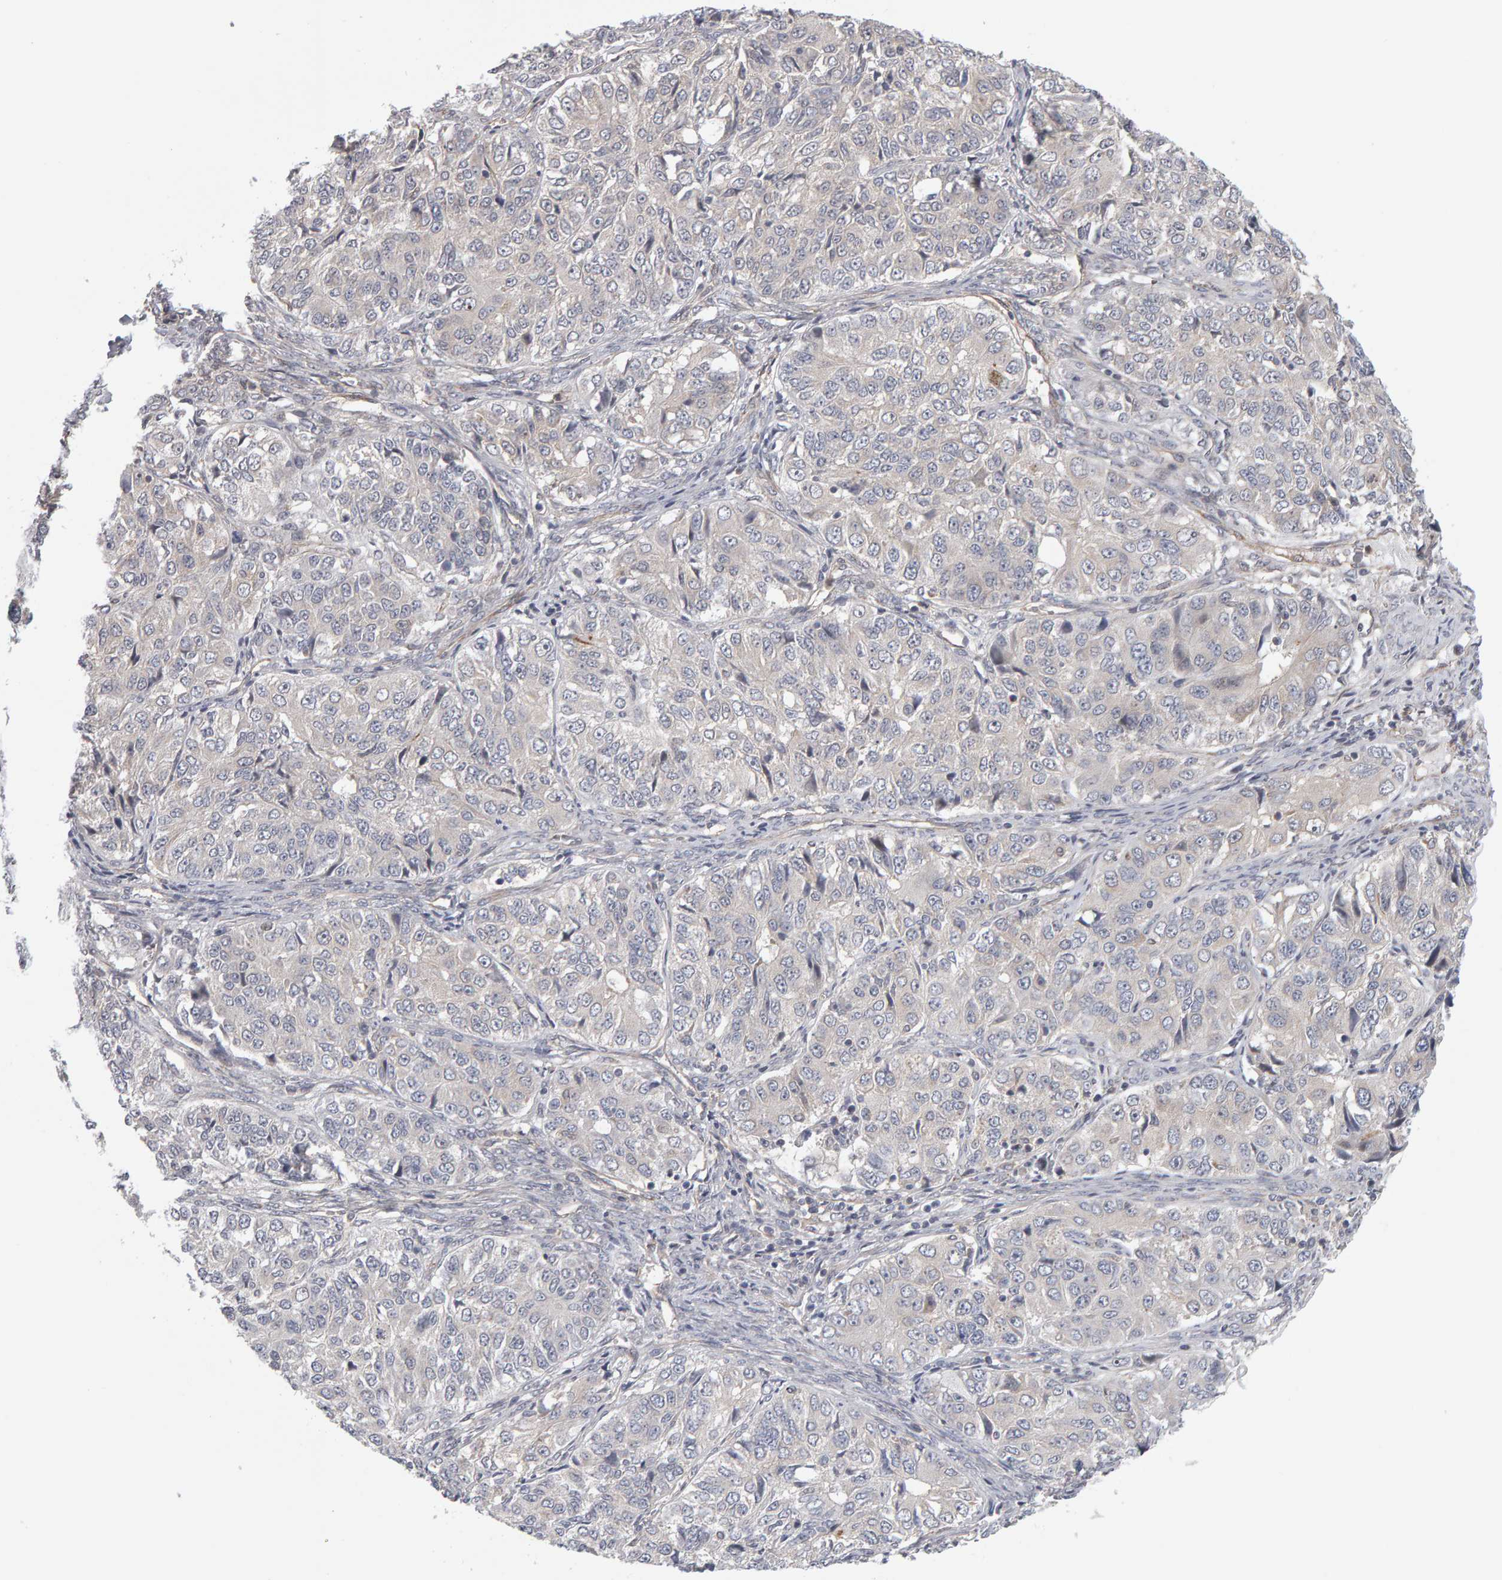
{"staining": {"intensity": "negative", "quantity": "none", "location": "none"}, "tissue": "ovarian cancer", "cell_type": "Tumor cells", "image_type": "cancer", "snomed": [{"axis": "morphology", "description": "Carcinoma, endometroid"}, {"axis": "topography", "description": "Ovary"}], "caption": "Ovarian cancer (endometroid carcinoma) was stained to show a protein in brown. There is no significant expression in tumor cells. Nuclei are stained in blue.", "gene": "MSRA", "patient": {"sex": "female", "age": 51}}